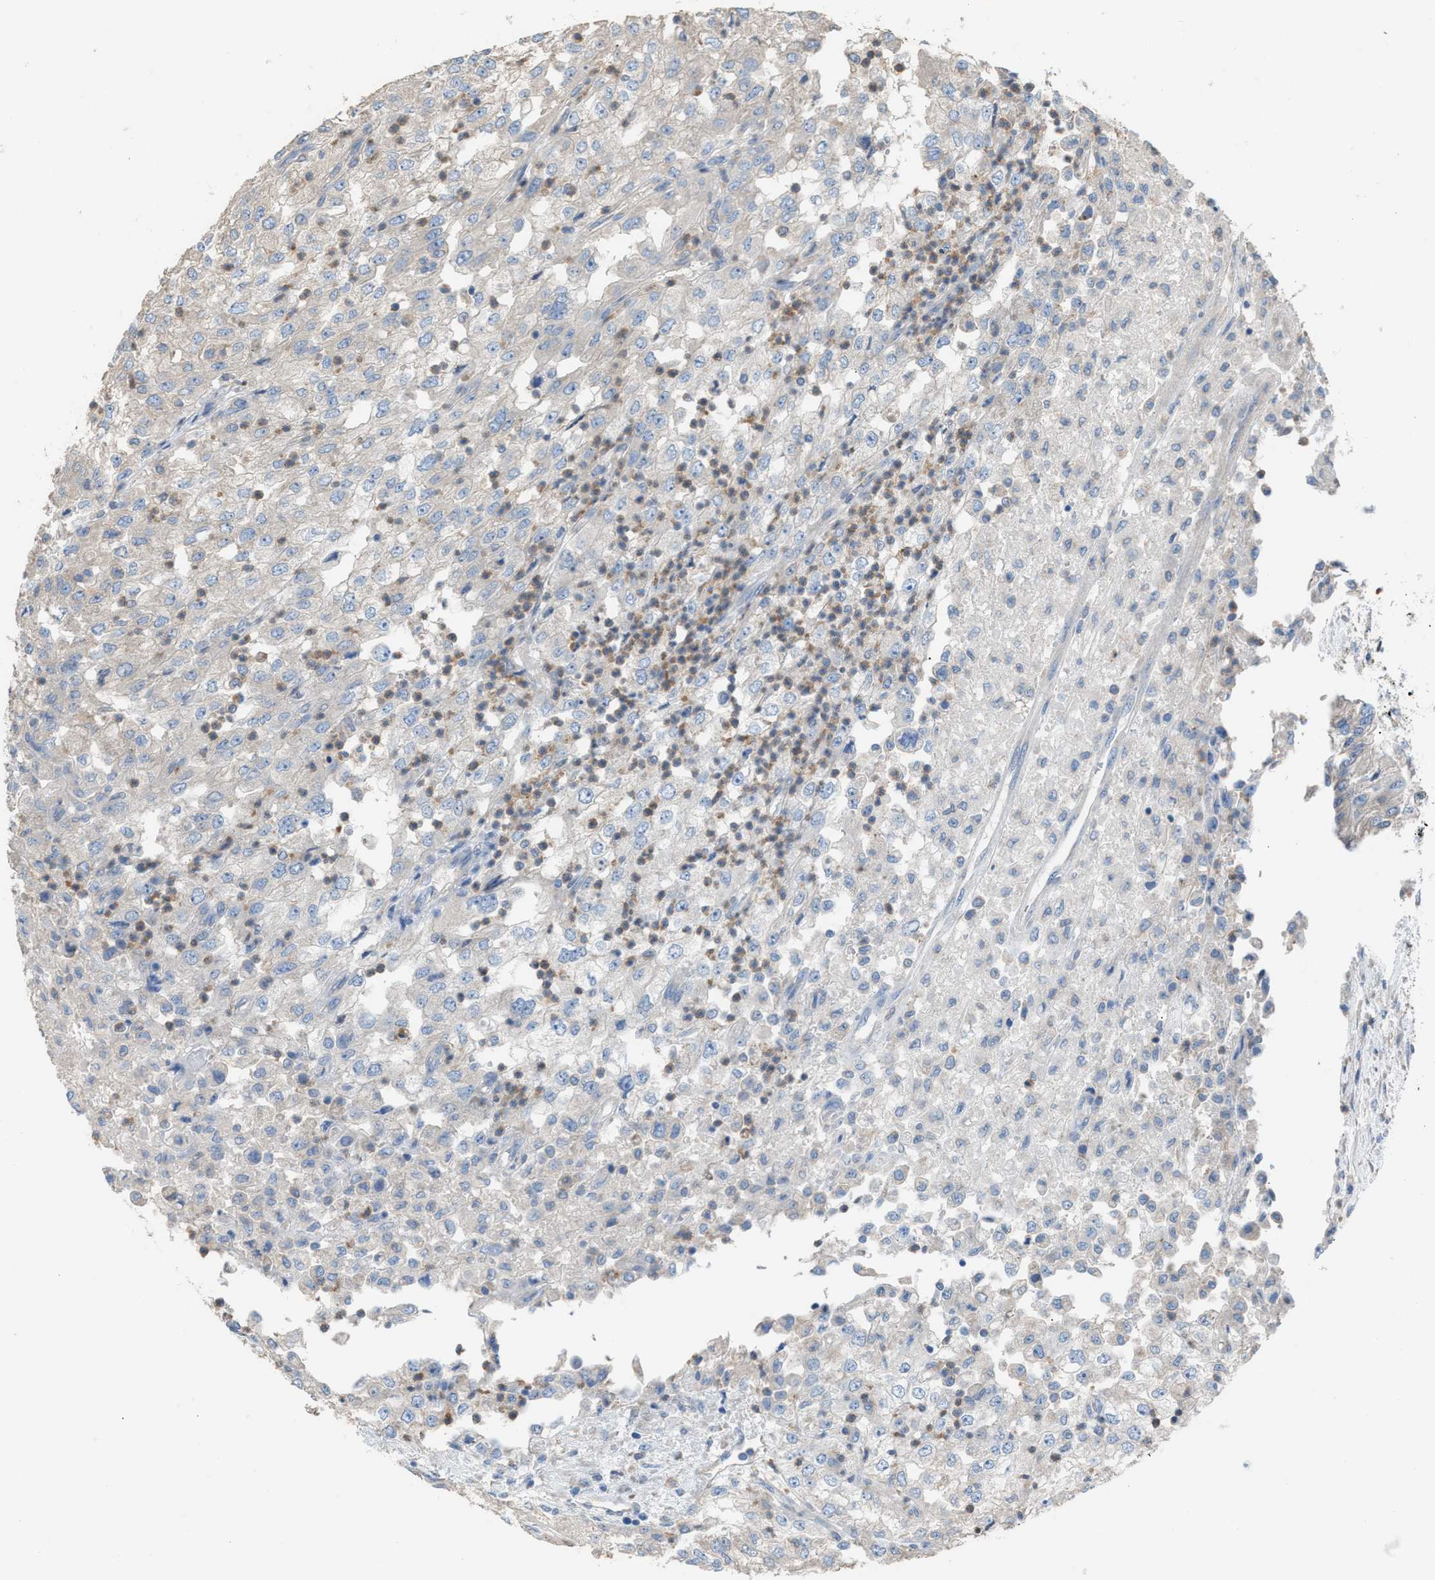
{"staining": {"intensity": "negative", "quantity": "none", "location": "none"}, "tissue": "renal cancer", "cell_type": "Tumor cells", "image_type": "cancer", "snomed": [{"axis": "morphology", "description": "Adenocarcinoma, NOS"}, {"axis": "topography", "description": "Kidney"}], "caption": "The image exhibits no staining of tumor cells in adenocarcinoma (renal).", "gene": "NQO2", "patient": {"sex": "female", "age": 54}}